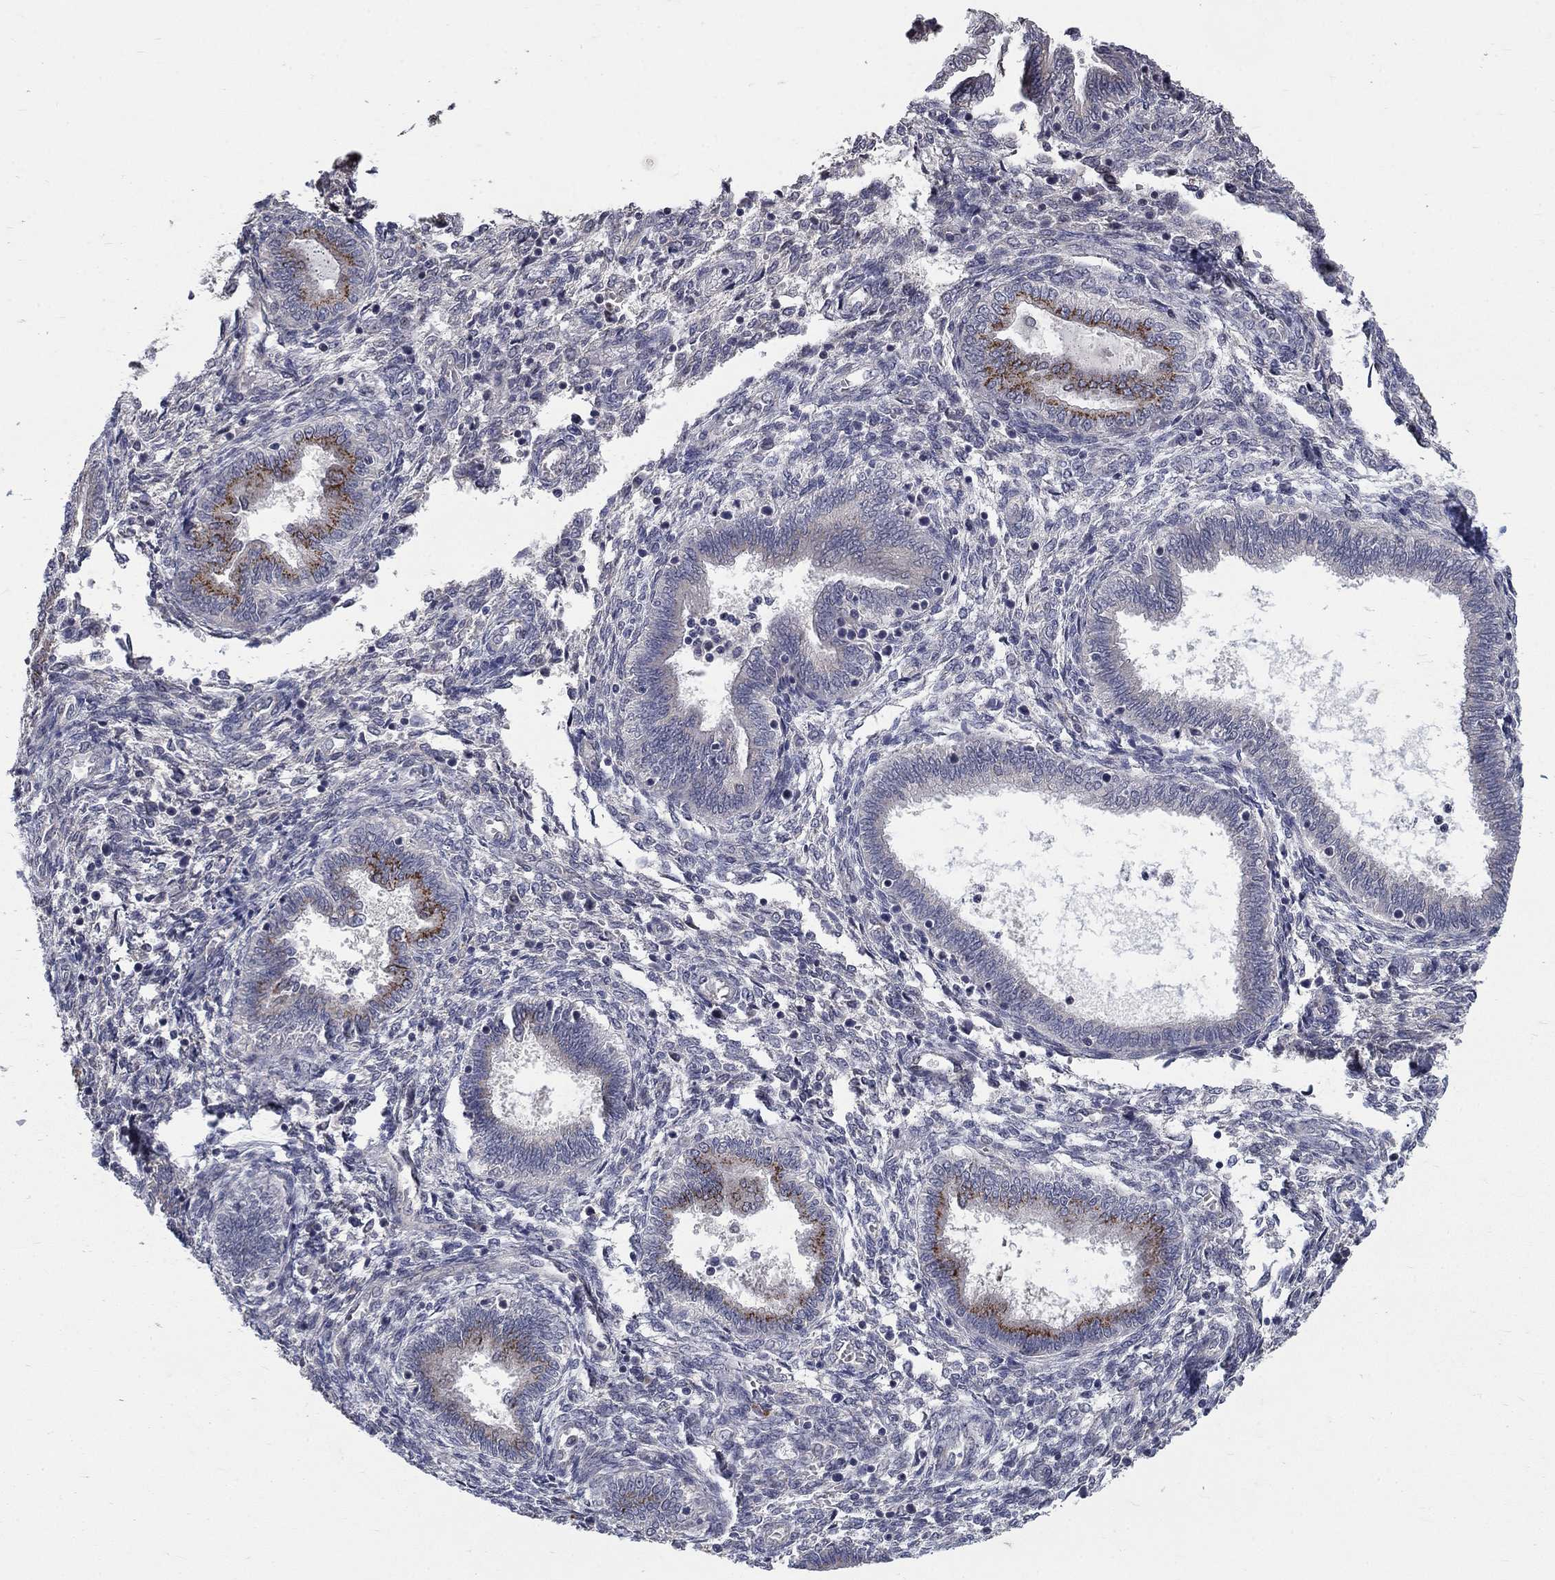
{"staining": {"intensity": "negative", "quantity": "none", "location": "none"}, "tissue": "endometrium", "cell_type": "Cells in endometrial stroma", "image_type": "normal", "snomed": [{"axis": "morphology", "description": "Normal tissue, NOS"}, {"axis": "topography", "description": "Endometrium"}], "caption": "The photomicrograph reveals no staining of cells in endometrial stroma in benign endometrium.", "gene": "FAM3B", "patient": {"sex": "female", "age": 42}}